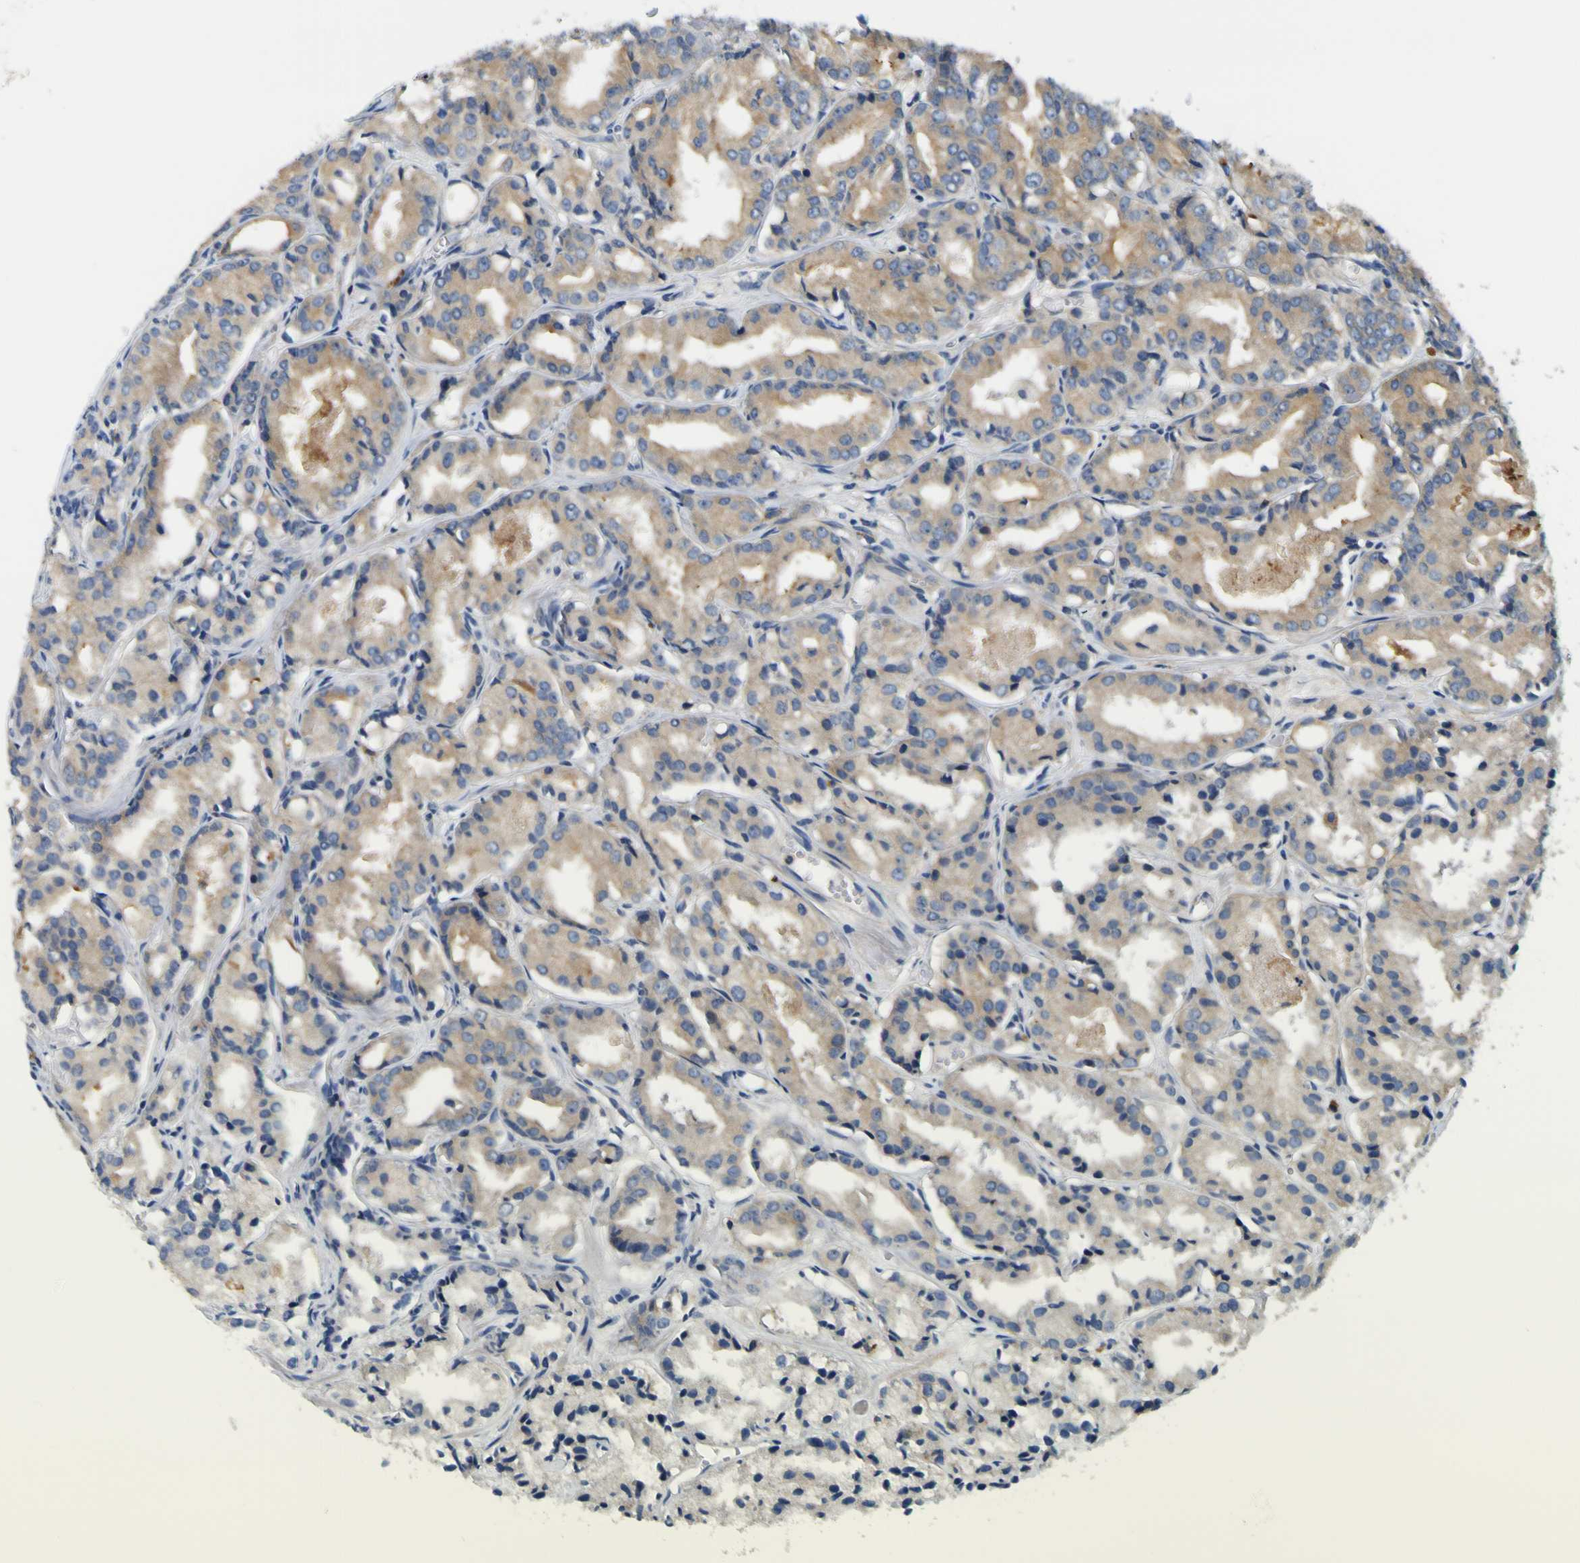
{"staining": {"intensity": "moderate", "quantity": "25%-75%", "location": "cytoplasmic/membranous"}, "tissue": "prostate cancer", "cell_type": "Tumor cells", "image_type": "cancer", "snomed": [{"axis": "morphology", "description": "Adenocarcinoma, Low grade"}, {"axis": "topography", "description": "Prostate"}], "caption": "Moderate cytoplasmic/membranous staining is seen in about 25%-75% of tumor cells in adenocarcinoma (low-grade) (prostate). (IHC, brightfield microscopy, high magnification).", "gene": "CLSTN1", "patient": {"sex": "male", "age": 72}}